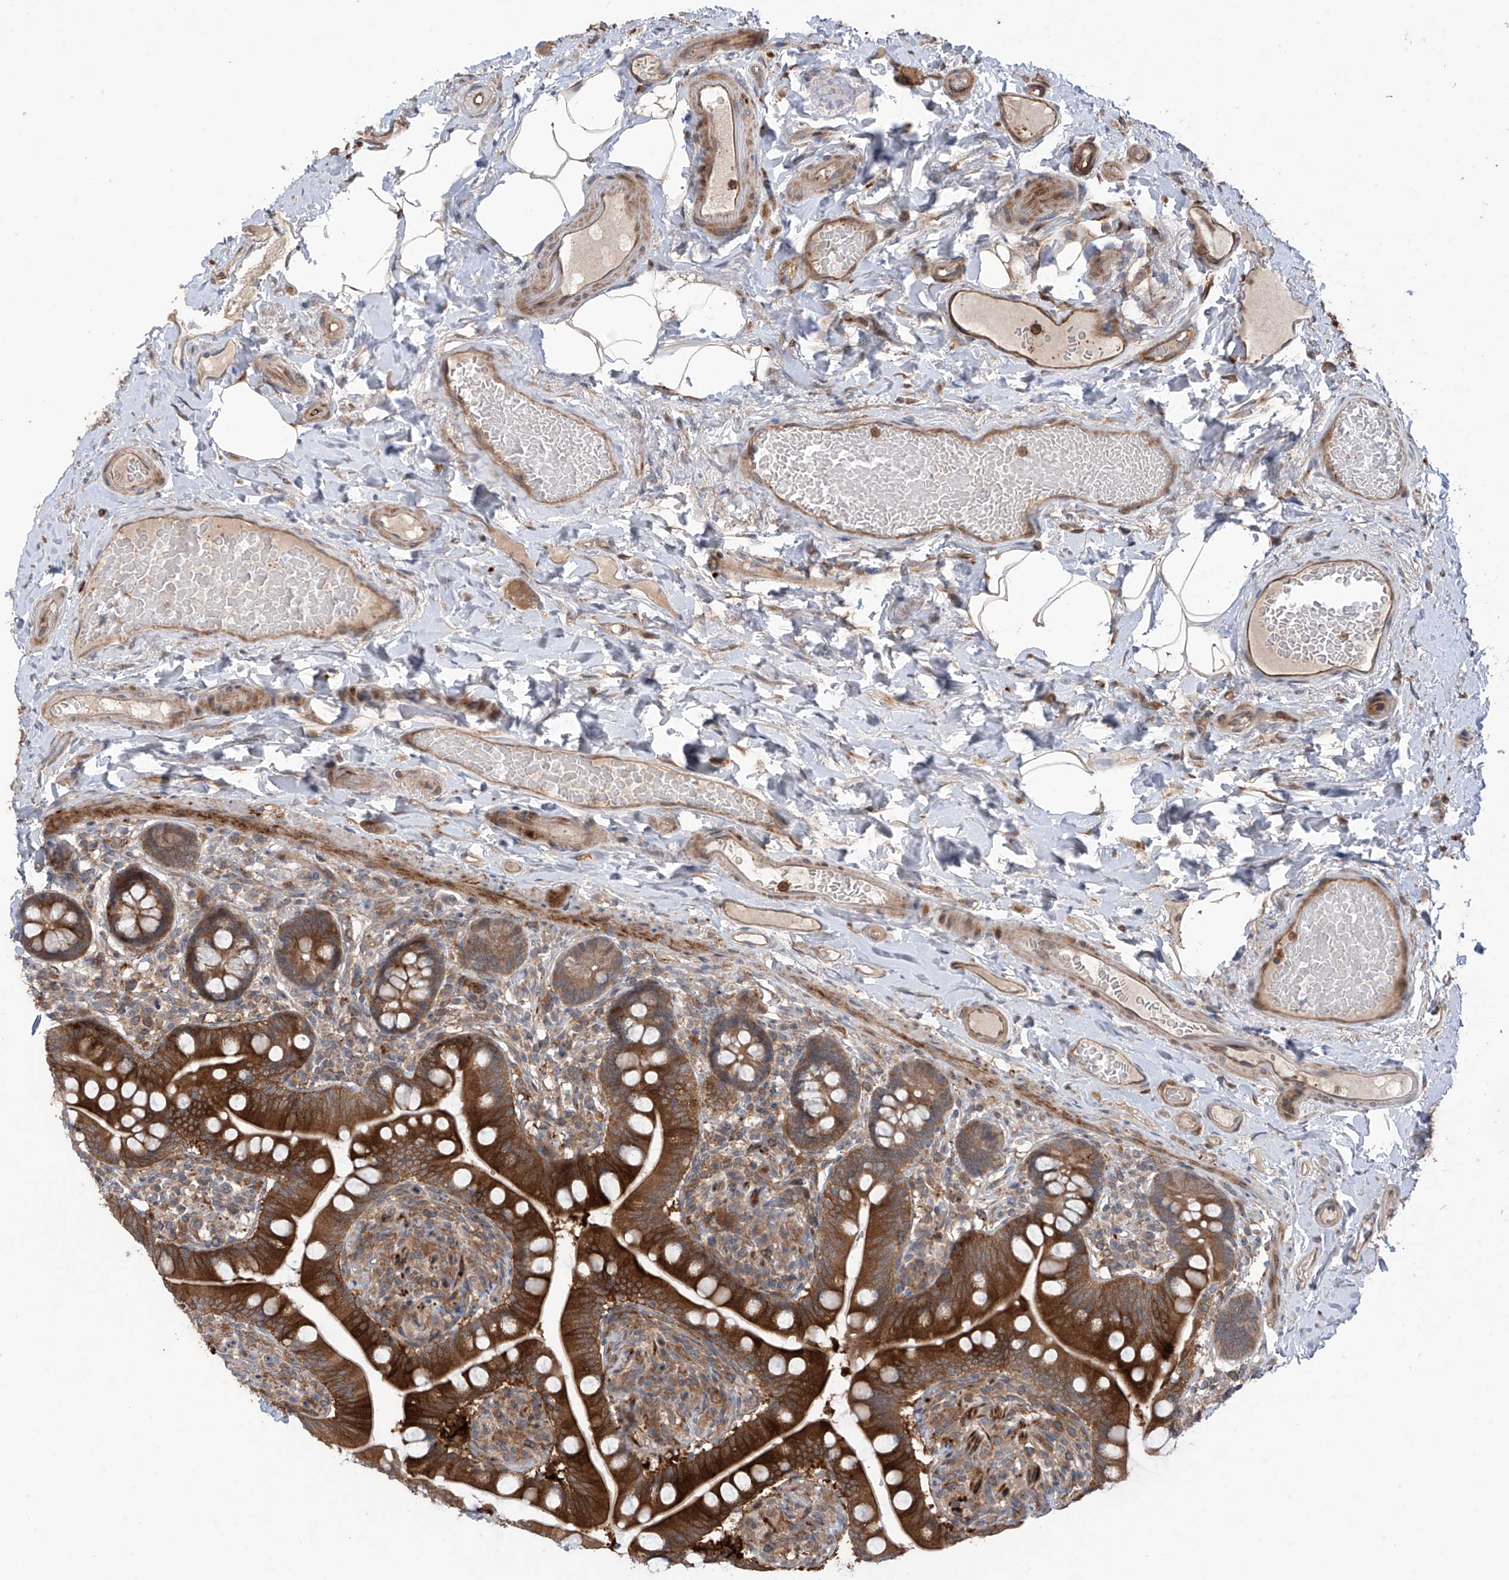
{"staining": {"intensity": "strong", "quantity": ">75%", "location": "cytoplasmic/membranous"}, "tissue": "small intestine", "cell_type": "Glandular cells", "image_type": "normal", "snomed": [{"axis": "morphology", "description": "Normal tissue, NOS"}, {"axis": "topography", "description": "Small intestine"}], "caption": "Immunohistochemical staining of unremarkable human small intestine reveals high levels of strong cytoplasmic/membranous staining in about >75% of glandular cells. Nuclei are stained in blue.", "gene": "SAMD3", "patient": {"sex": "female", "age": 64}}